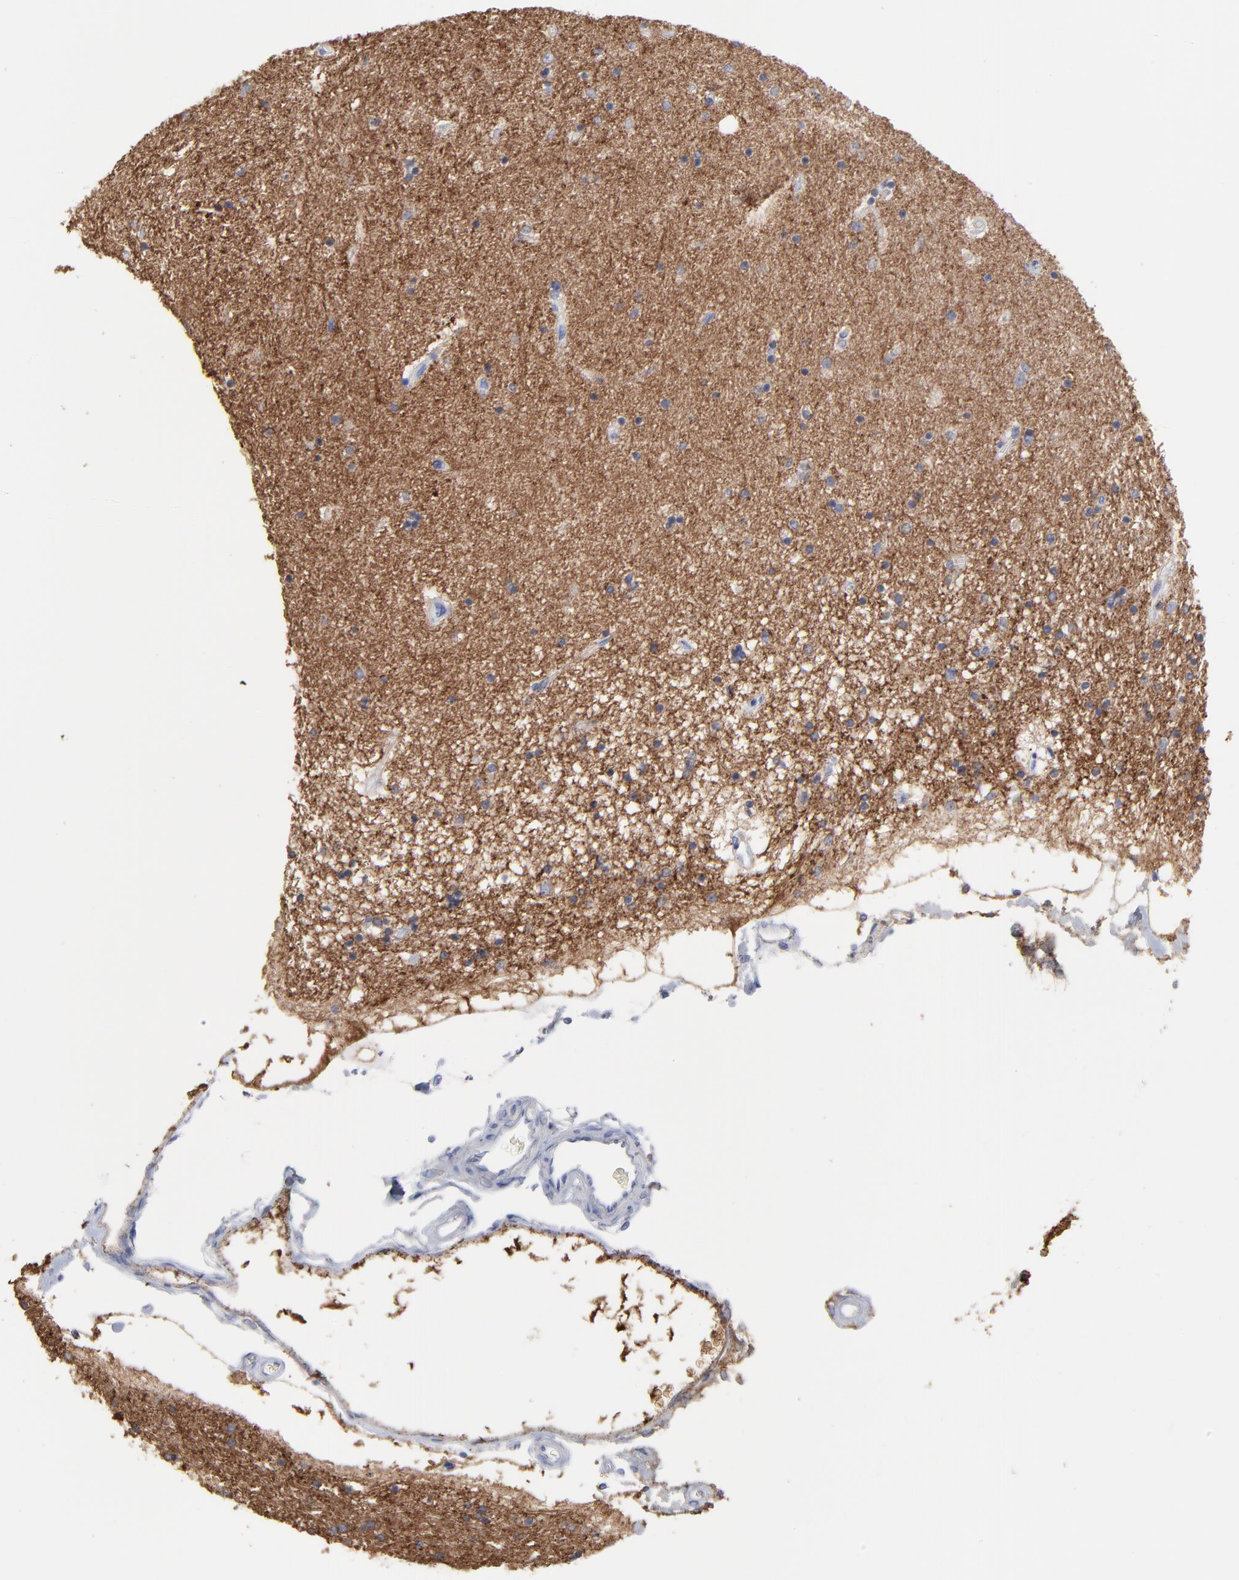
{"staining": {"intensity": "negative", "quantity": "none", "location": "none"}, "tissue": "hippocampus", "cell_type": "Glial cells", "image_type": "normal", "snomed": [{"axis": "morphology", "description": "Normal tissue, NOS"}, {"axis": "topography", "description": "Hippocampus"}], "caption": "Glial cells show no significant positivity in normal hippocampus.", "gene": "CNTN3", "patient": {"sex": "female", "age": 54}}